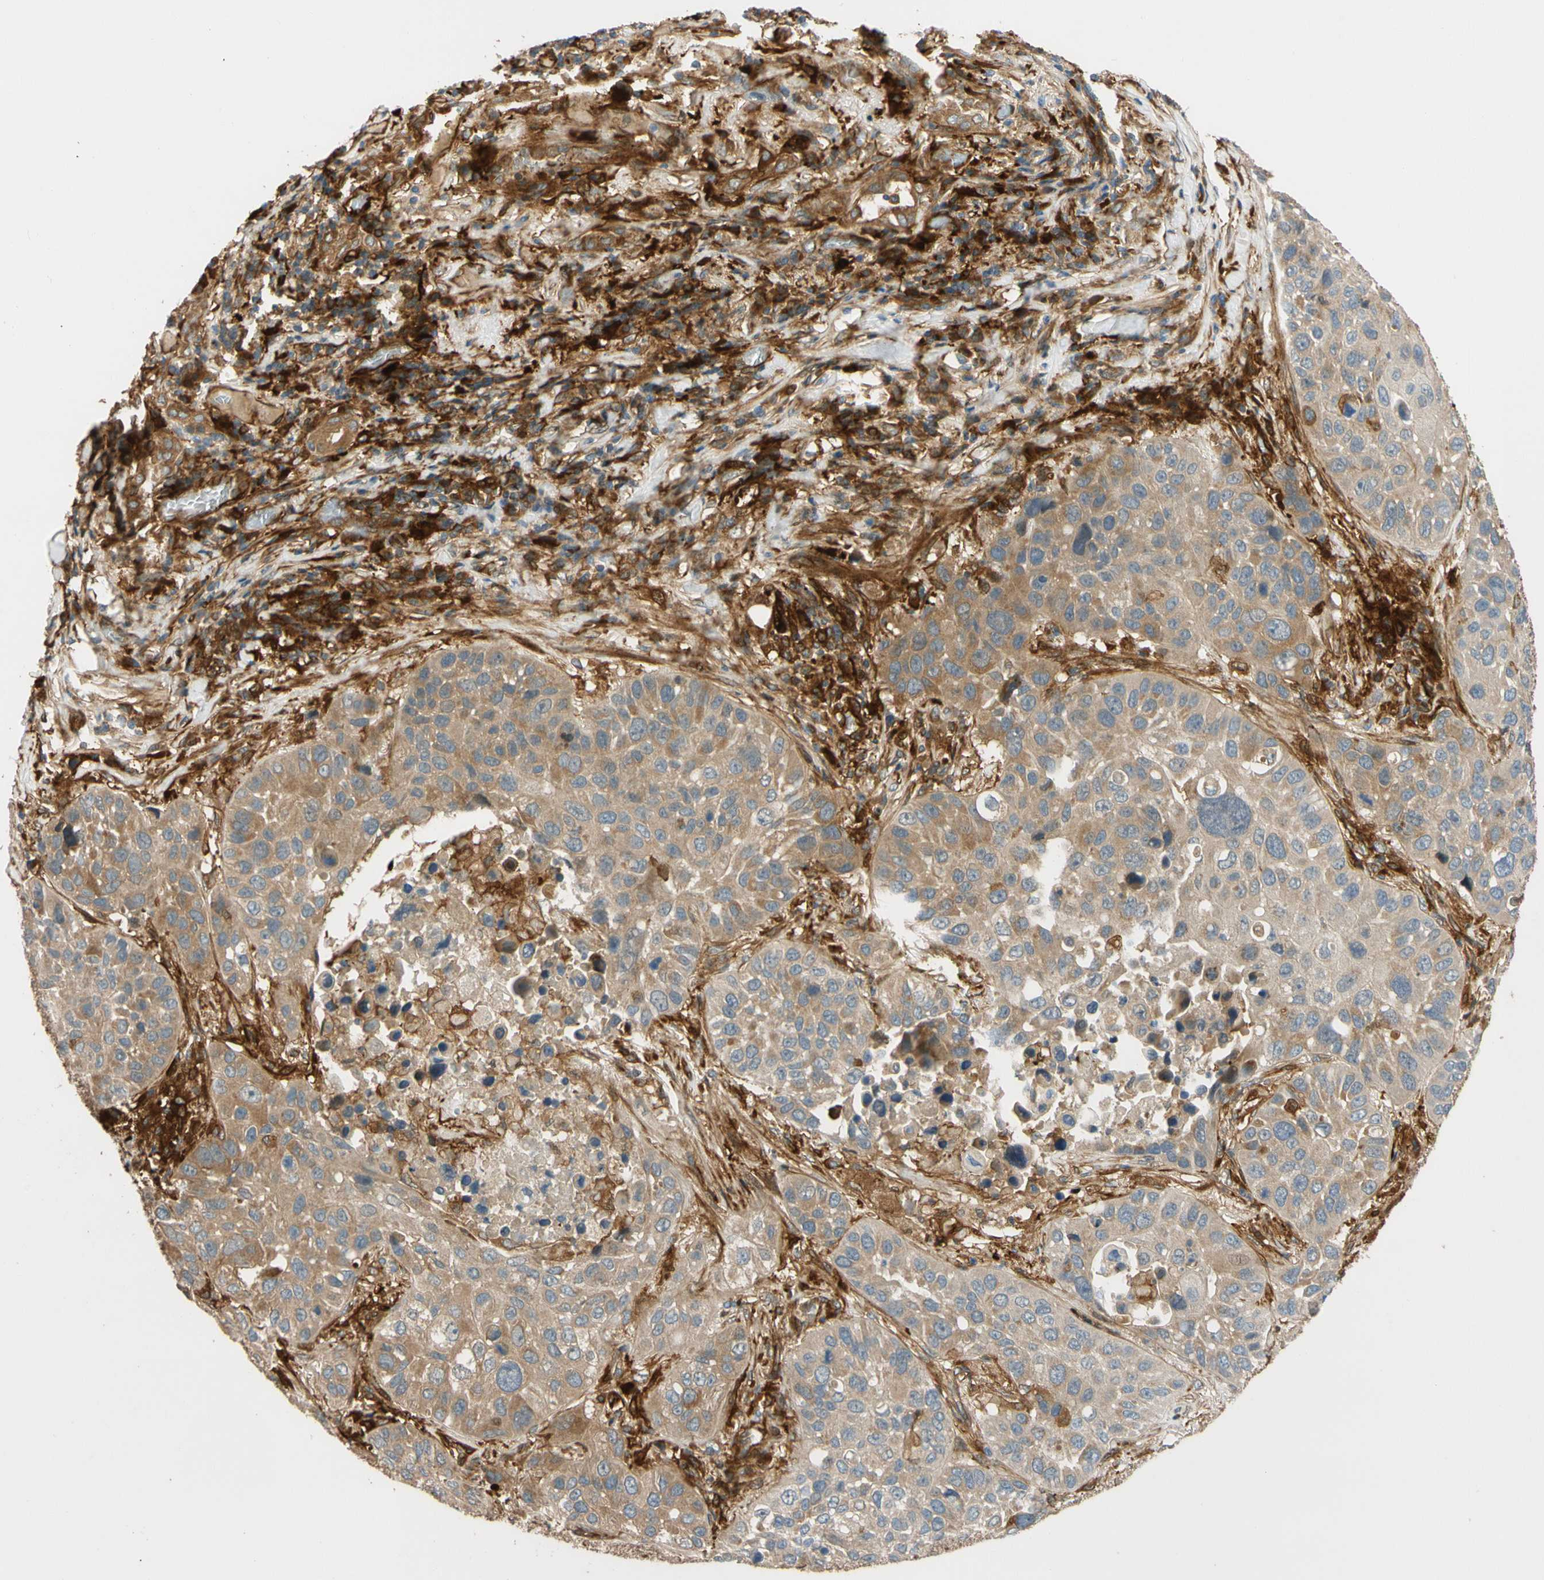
{"staining": {"intensity": "moderate", "quantity": ">75%", "location": "cytoplasmic/membranous"}, "tissue": "lung cancer", "cell_type": "Tumor cells", "image_type": "cancer", "snomed": [{"axis": "morphology", "description": "Squamous cell carcinoma, NOS"}, {"axis": "topography", "description": "Lung"}], "caption": "Tumor cells display medium levels of moderate cytoplasmic/membranous staining in approximately >75% of cells in squamous cell carcinoma (lung).", "gene": "PARP14", "patient": {"sex": "male", "age": 57}}